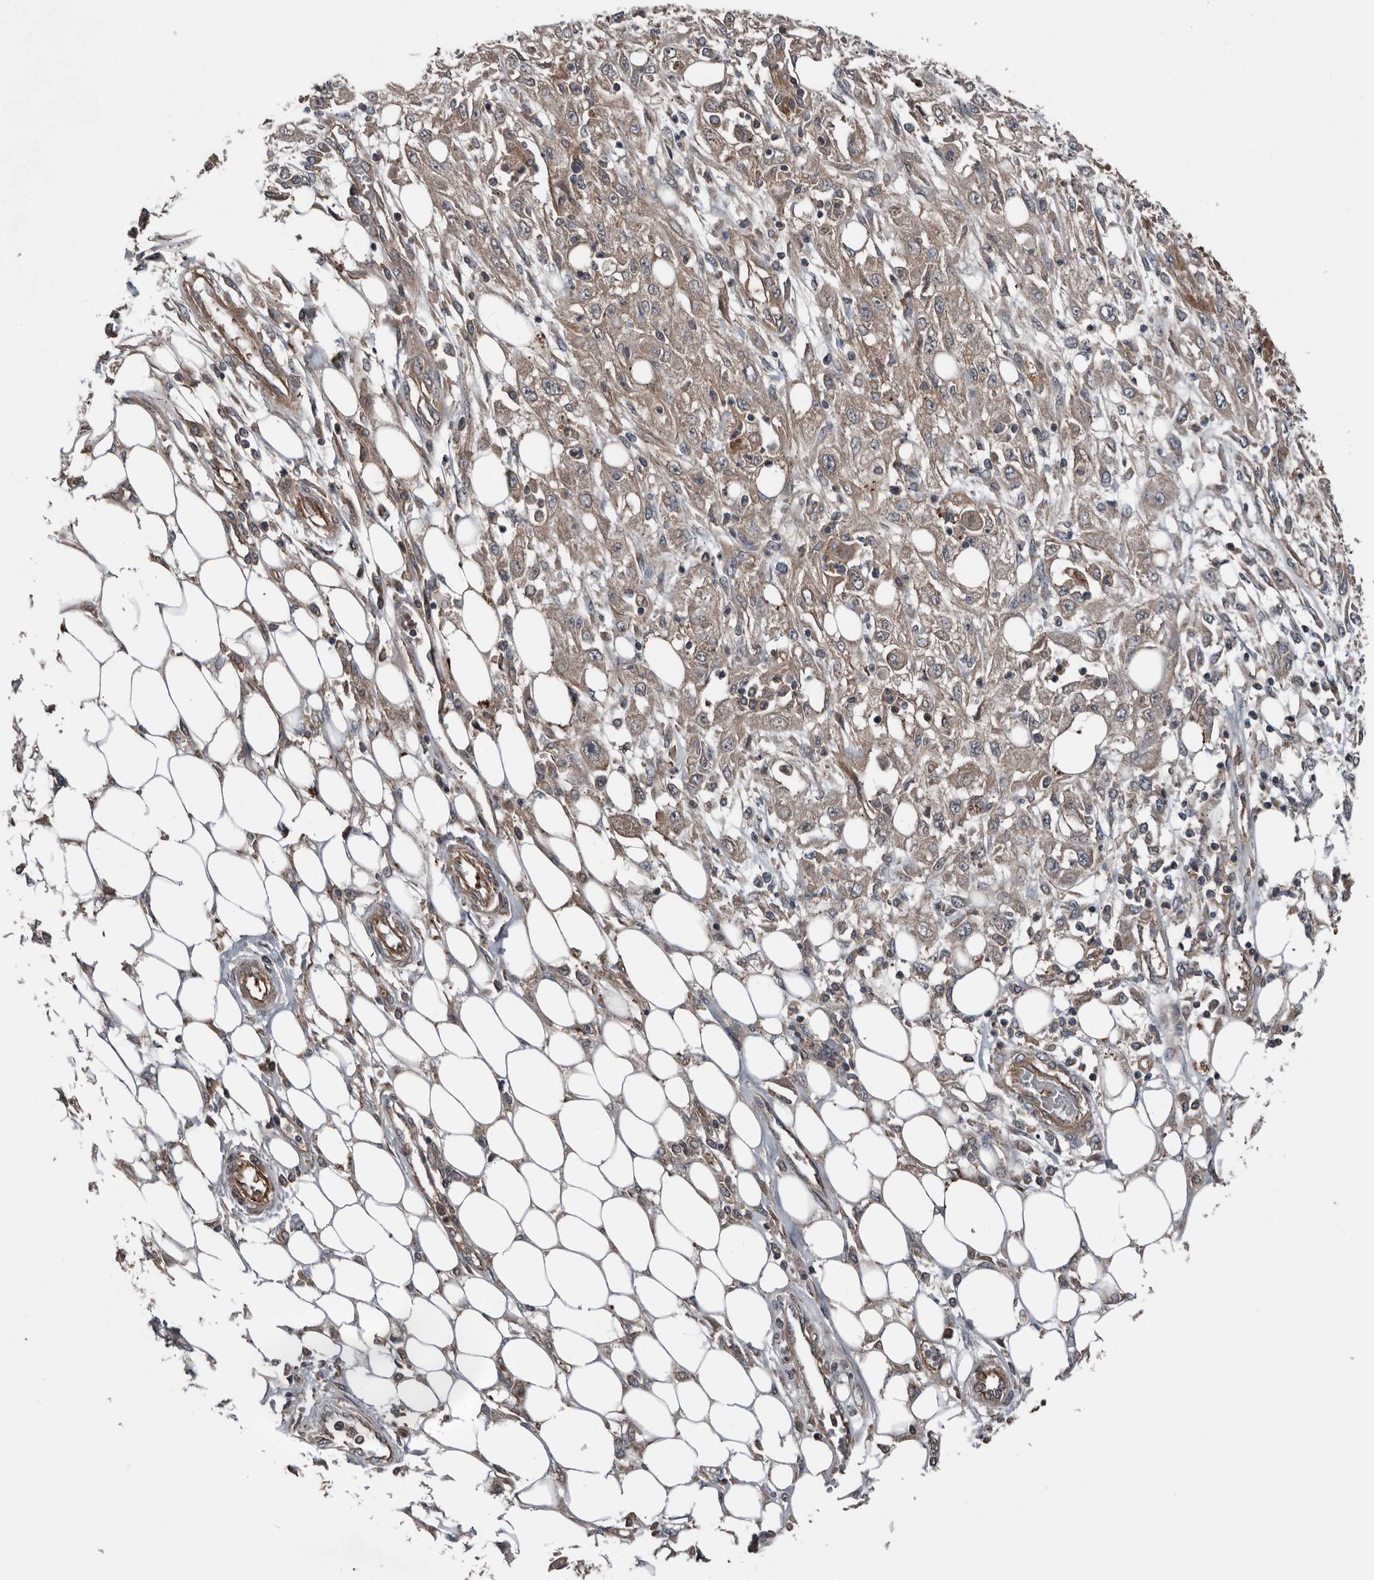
{"staining": {"intensity": "weak", "quantity": ">75%", "location": "cytoplasmic/membranous"}, "tissue": "skin cancer", "cell_type": "Tumor cells", "image_type": "cancer", "snomed": [{"axis": "morphology", "description": "Squamous cell carcinoma, NOS"}, {"axis": "morphology", "description": "Squamous cell carcinoma, metastatic, NOS"}, {"axis": "topography", "description": "Skin"}, {"axis": "topography", "description": "Lymph node"}], "caption": "This is a photomicrograph of IHC staining of skin metastatic squamous cell carcinoma, which shows weak staining in the cytoplasmic/membranous of tumor cells.", "gene": "DNAJB4", "patient": {"sex": "male", "age": 75}}